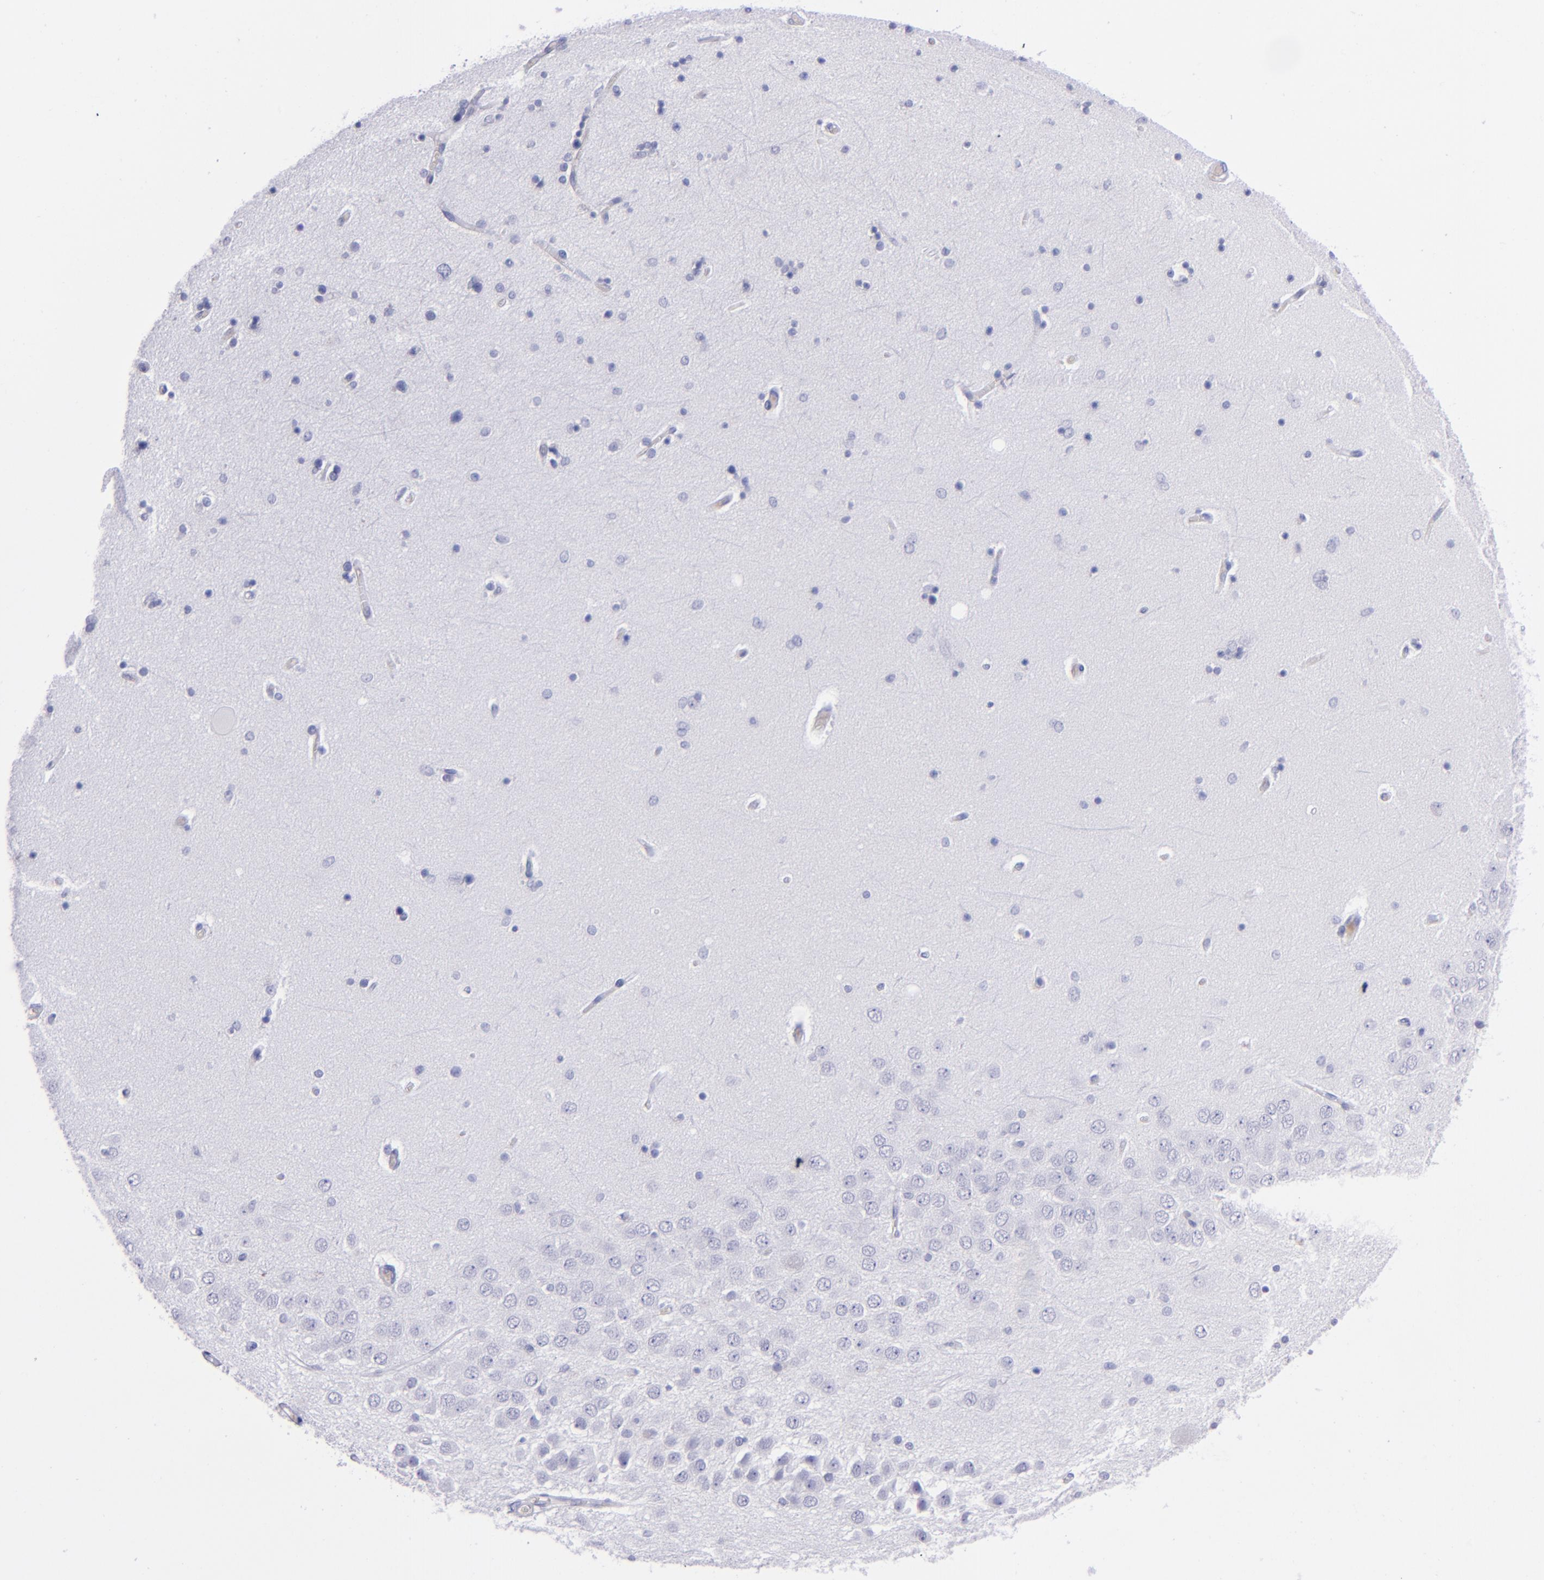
{"staining": {"intensity": "negative", "quantity": "none", "location": "none"}, "tissue": "hippocampus", "cell_type": "Glial cells", "image_type": "normal", "snomed": [{"axis": "morphology", "description": "Normal tissue, NOS"}, {"axis": "topography", "description": "Hippocampus"}], "caption": "Immunohistochemistry (IHC) histopathology image of benign hippocampus stained for a protein (brown), which reveals no expression in glial cells. Brightfield microscopy of immunohistochemistry stained with DAB (brown) and hematoxylin (blue), captured at high magnification.", "gene": "CD37", "patient": {"sex": "female", "age": 54}}